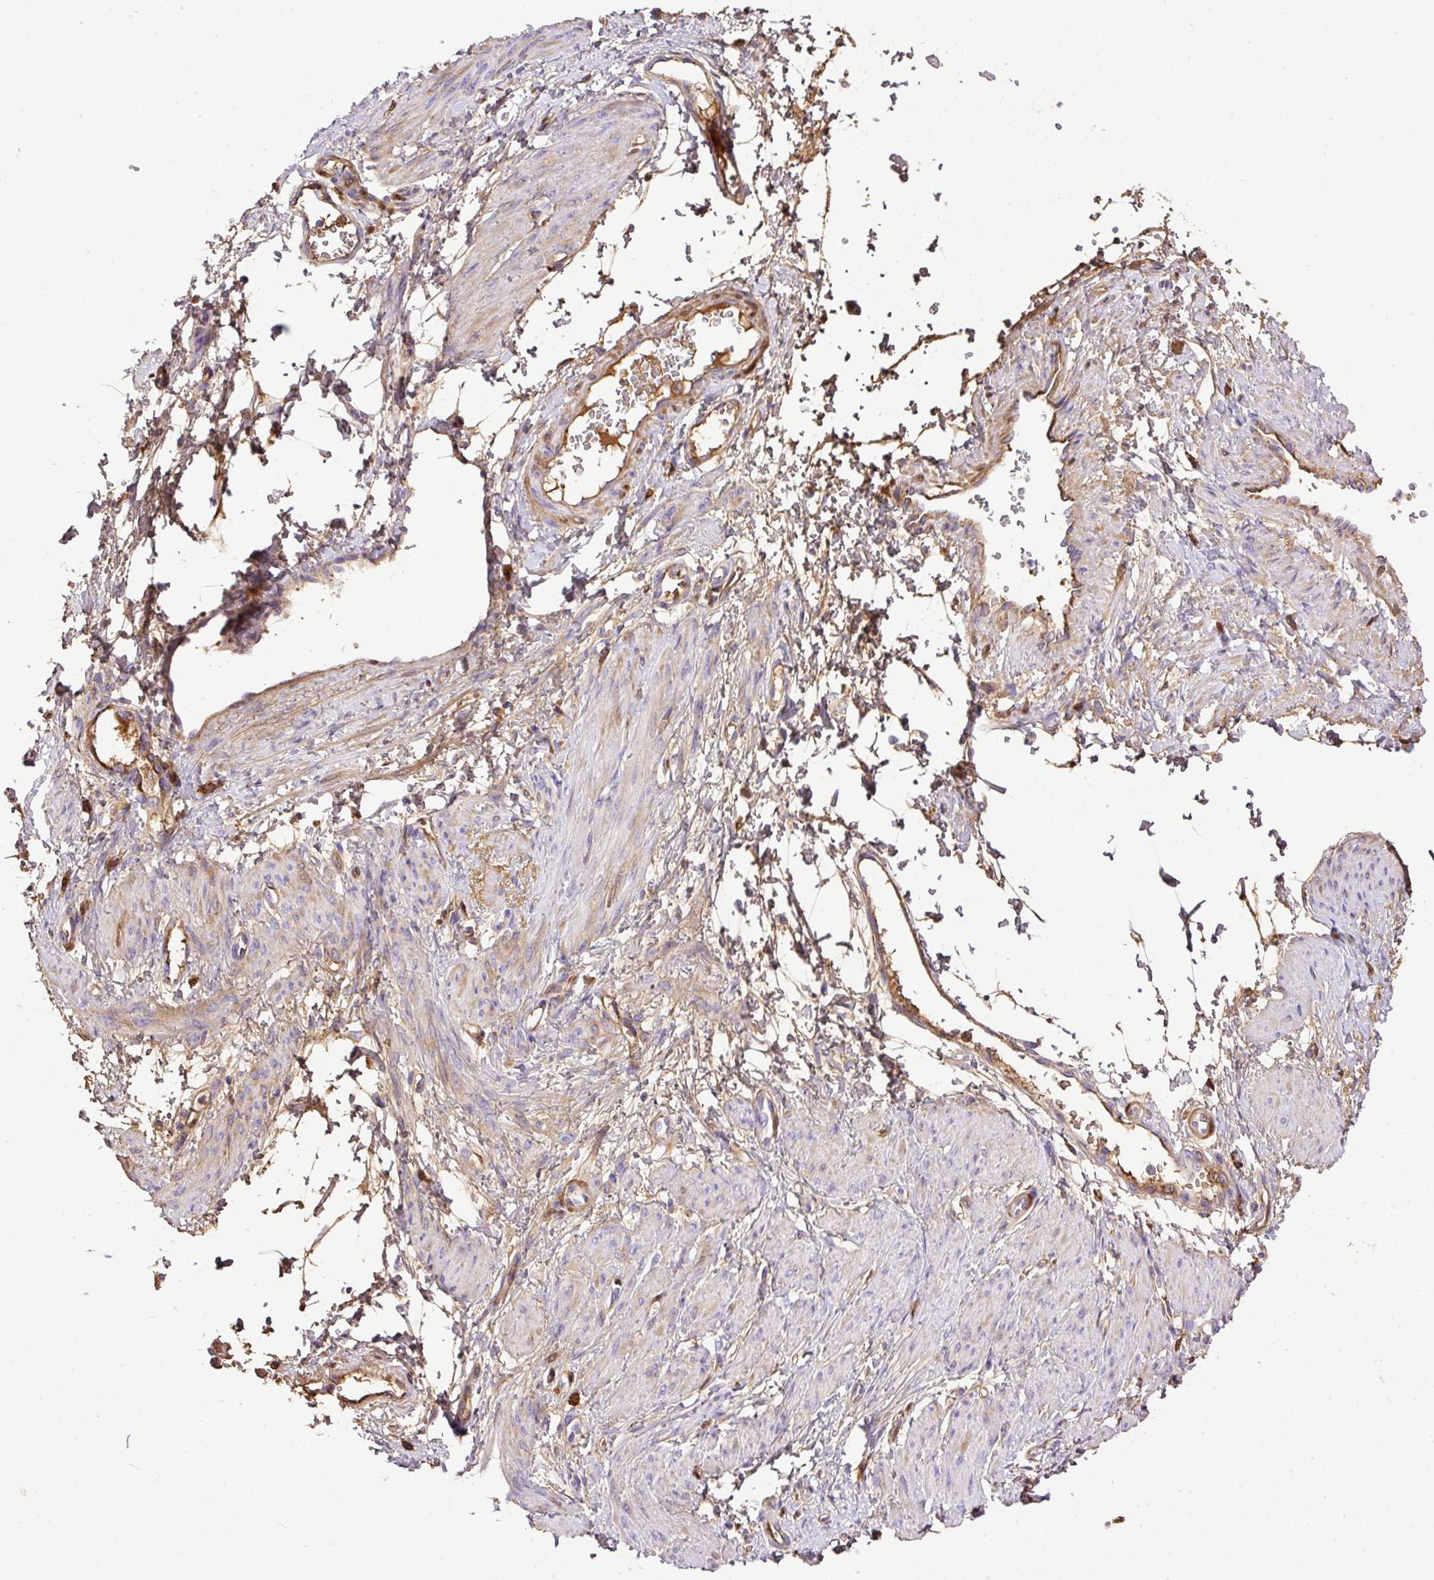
{"staining": {"intensity": "weak", "quantity": "<25%", "location": "cytoplasmic/membranous"}, "tissue": "smooth muscle", "cell_type": "Smooth muscle cells", "image_type": "normal", "snomed": [{"axis": "morphology", "description": "Normal tissue, NOS"}, {"axis": "topography", "description": "Smooth muscle"}, {"axis": "topography", "description": "Uterus"}], "caption": "This is a photomicrograph of IHC staining of normal smooth muscle, which shows no positivity in smooth muscle cells.", "gene": "CLEC3B", "patient": {"sex": "female", "age": 39}}